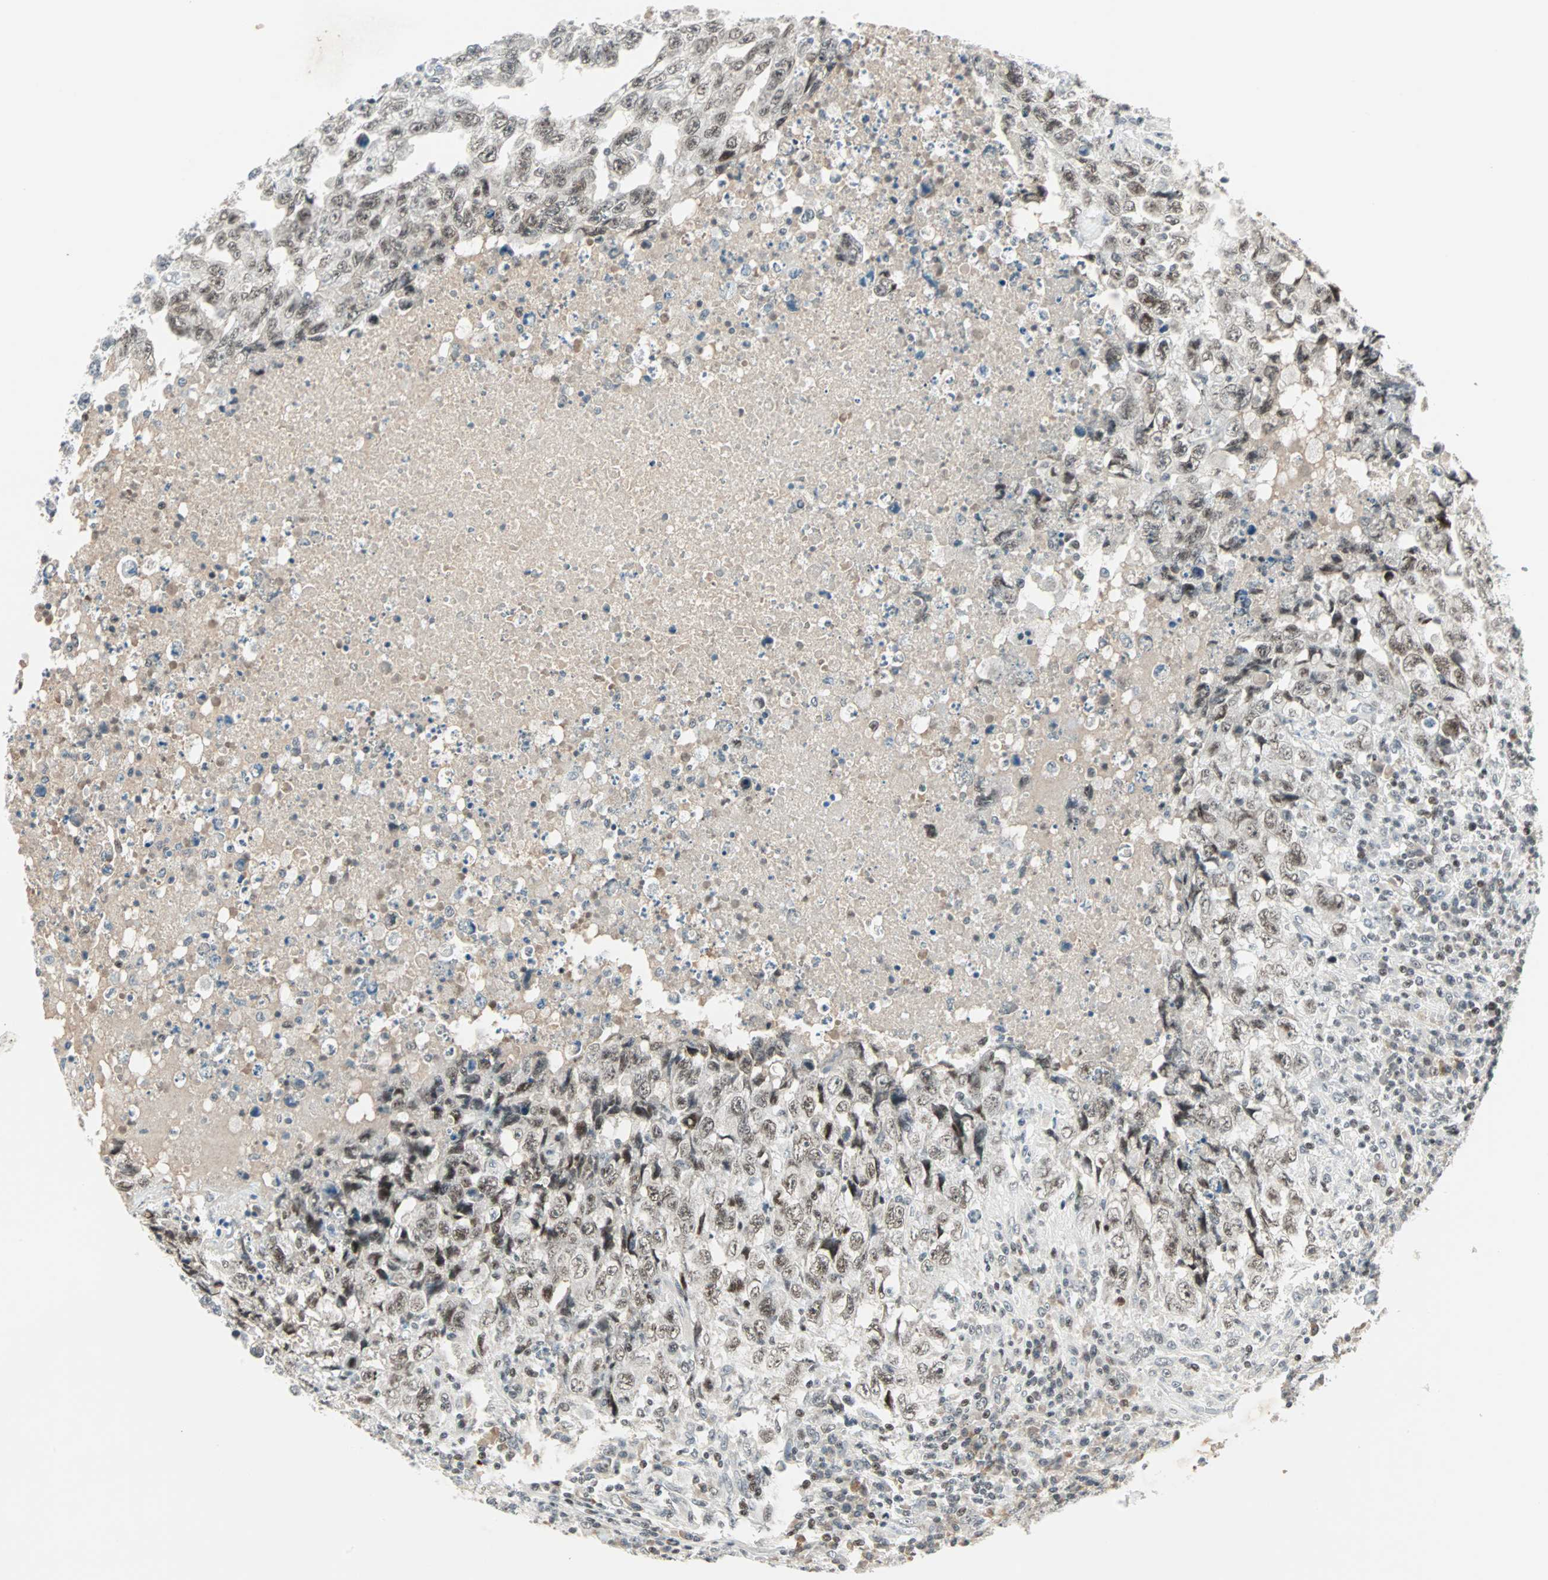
{"staining": {"intensity": "moderate", "quantity": ">75%", "location": "nuclear"}, "tissue": "testis cancer", "cell_type": "Tumor cells", "image_type": "cancer", "snomed": [{"axis": "morphology", "description": "Necrosis, NOS"}, {"axis": "morphology", "description": "Carcinoma, Embryonal, NOS"}, {"axis": "topography", "description": "Testis"}], "caption": "The photomicrograph shows staining of embryonal carcinoma (testis), revealing moderate nuclear protein staining (brown color) within tumor cells.", "gene": "SIN3A", "patient": {"sex": "male", "age": 19}}